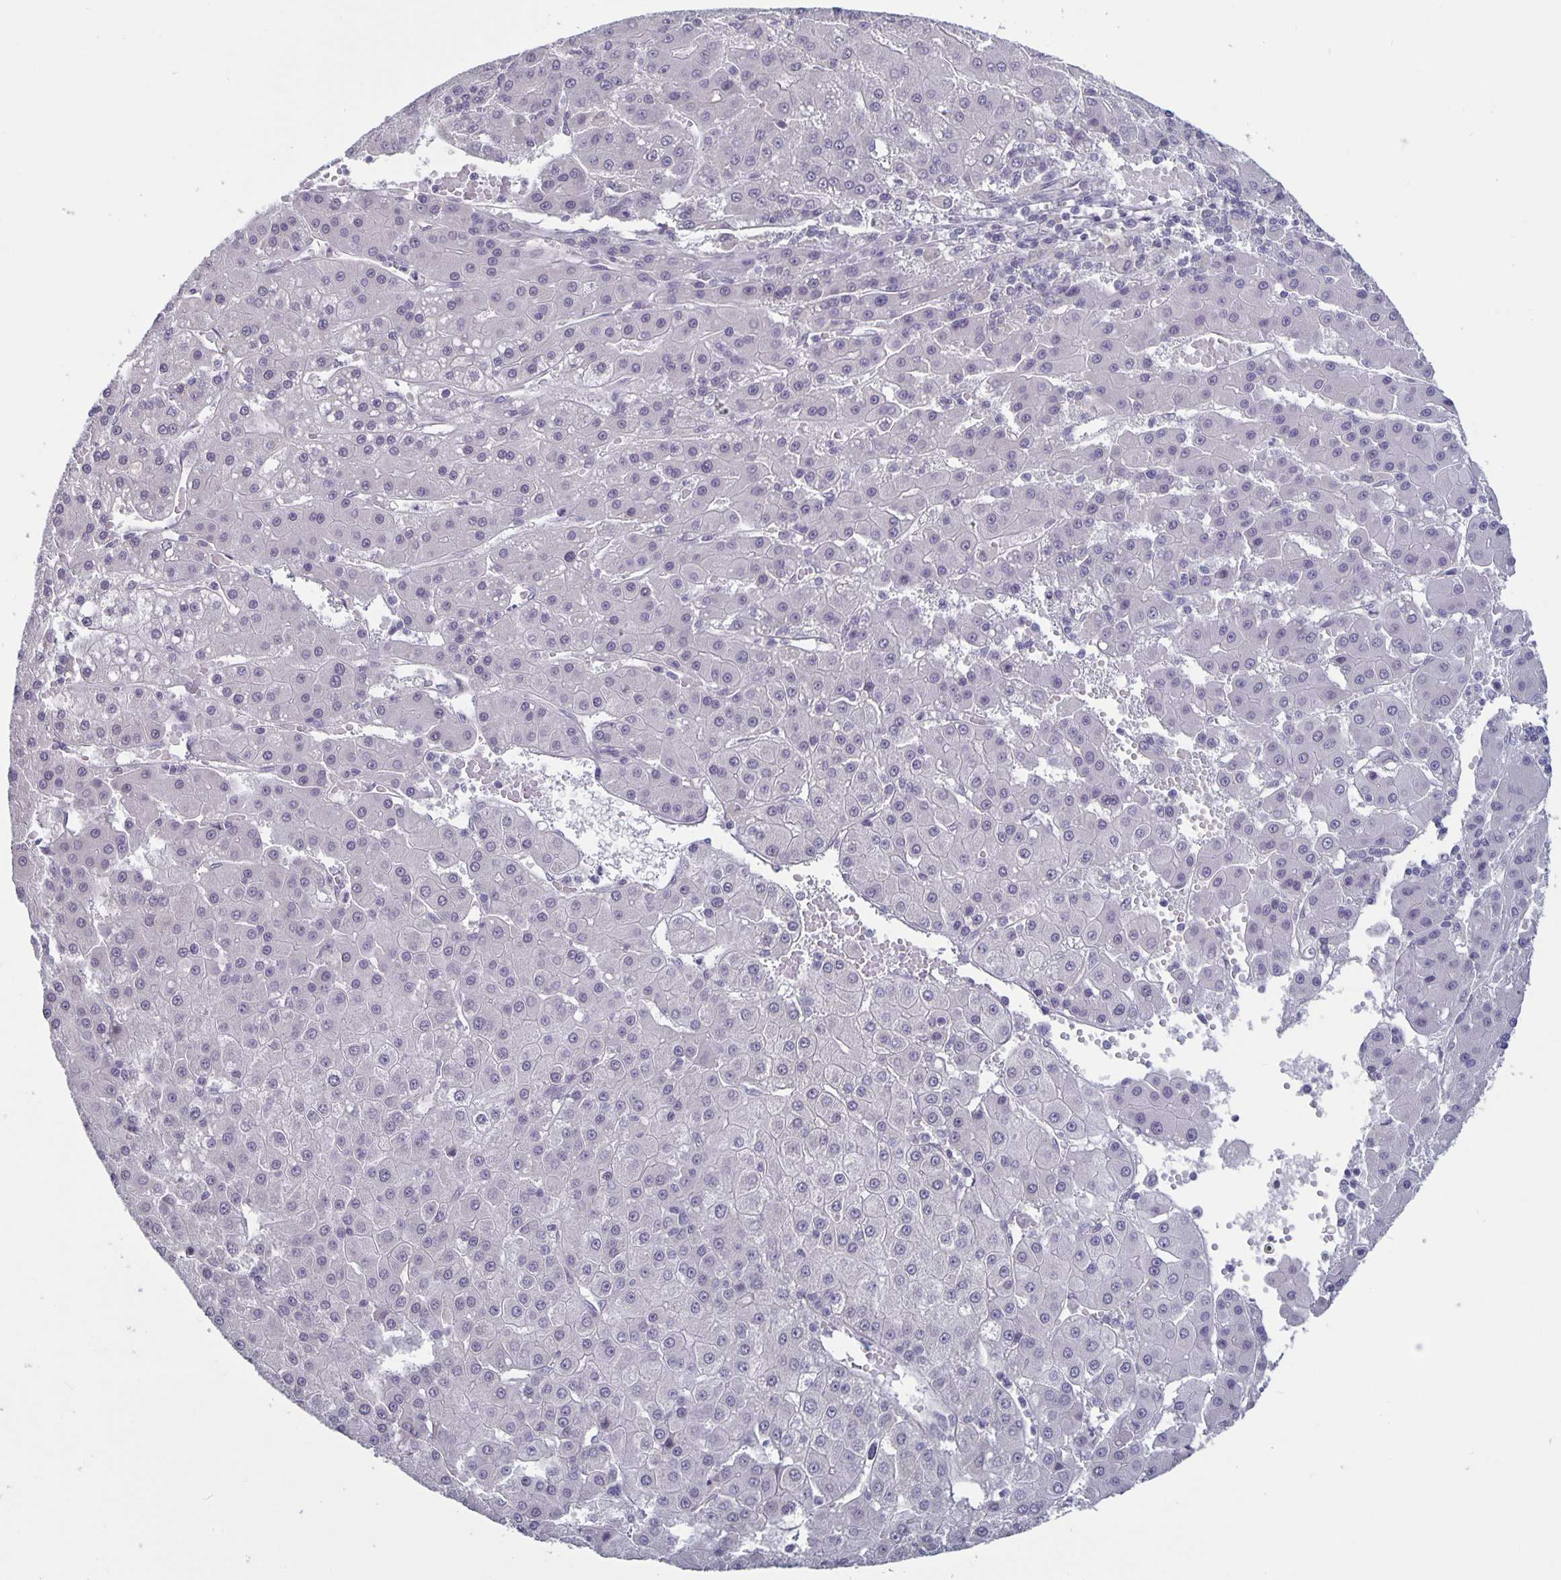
{"staining": {"intensity": "negative", "quantity": "none", "location": "none"}, "tissue": "liver cancer", "cell_type": "Tumor cells", "image_type": "cancer", "snomed": [{"axis": "morphology", "description": "Carcinoma, Hepatocellular, NOS"}, {"axis": "topography", "description": "Liver"}], "caption": "DAB (3,3'-diaminobenzidine) immunohistochemical staining of hepatocellular carcinoma (liver) displays no significant staining in tumor cells.", "gene": "PLCB3", "patient": {"sex": "male", "age": 76}}